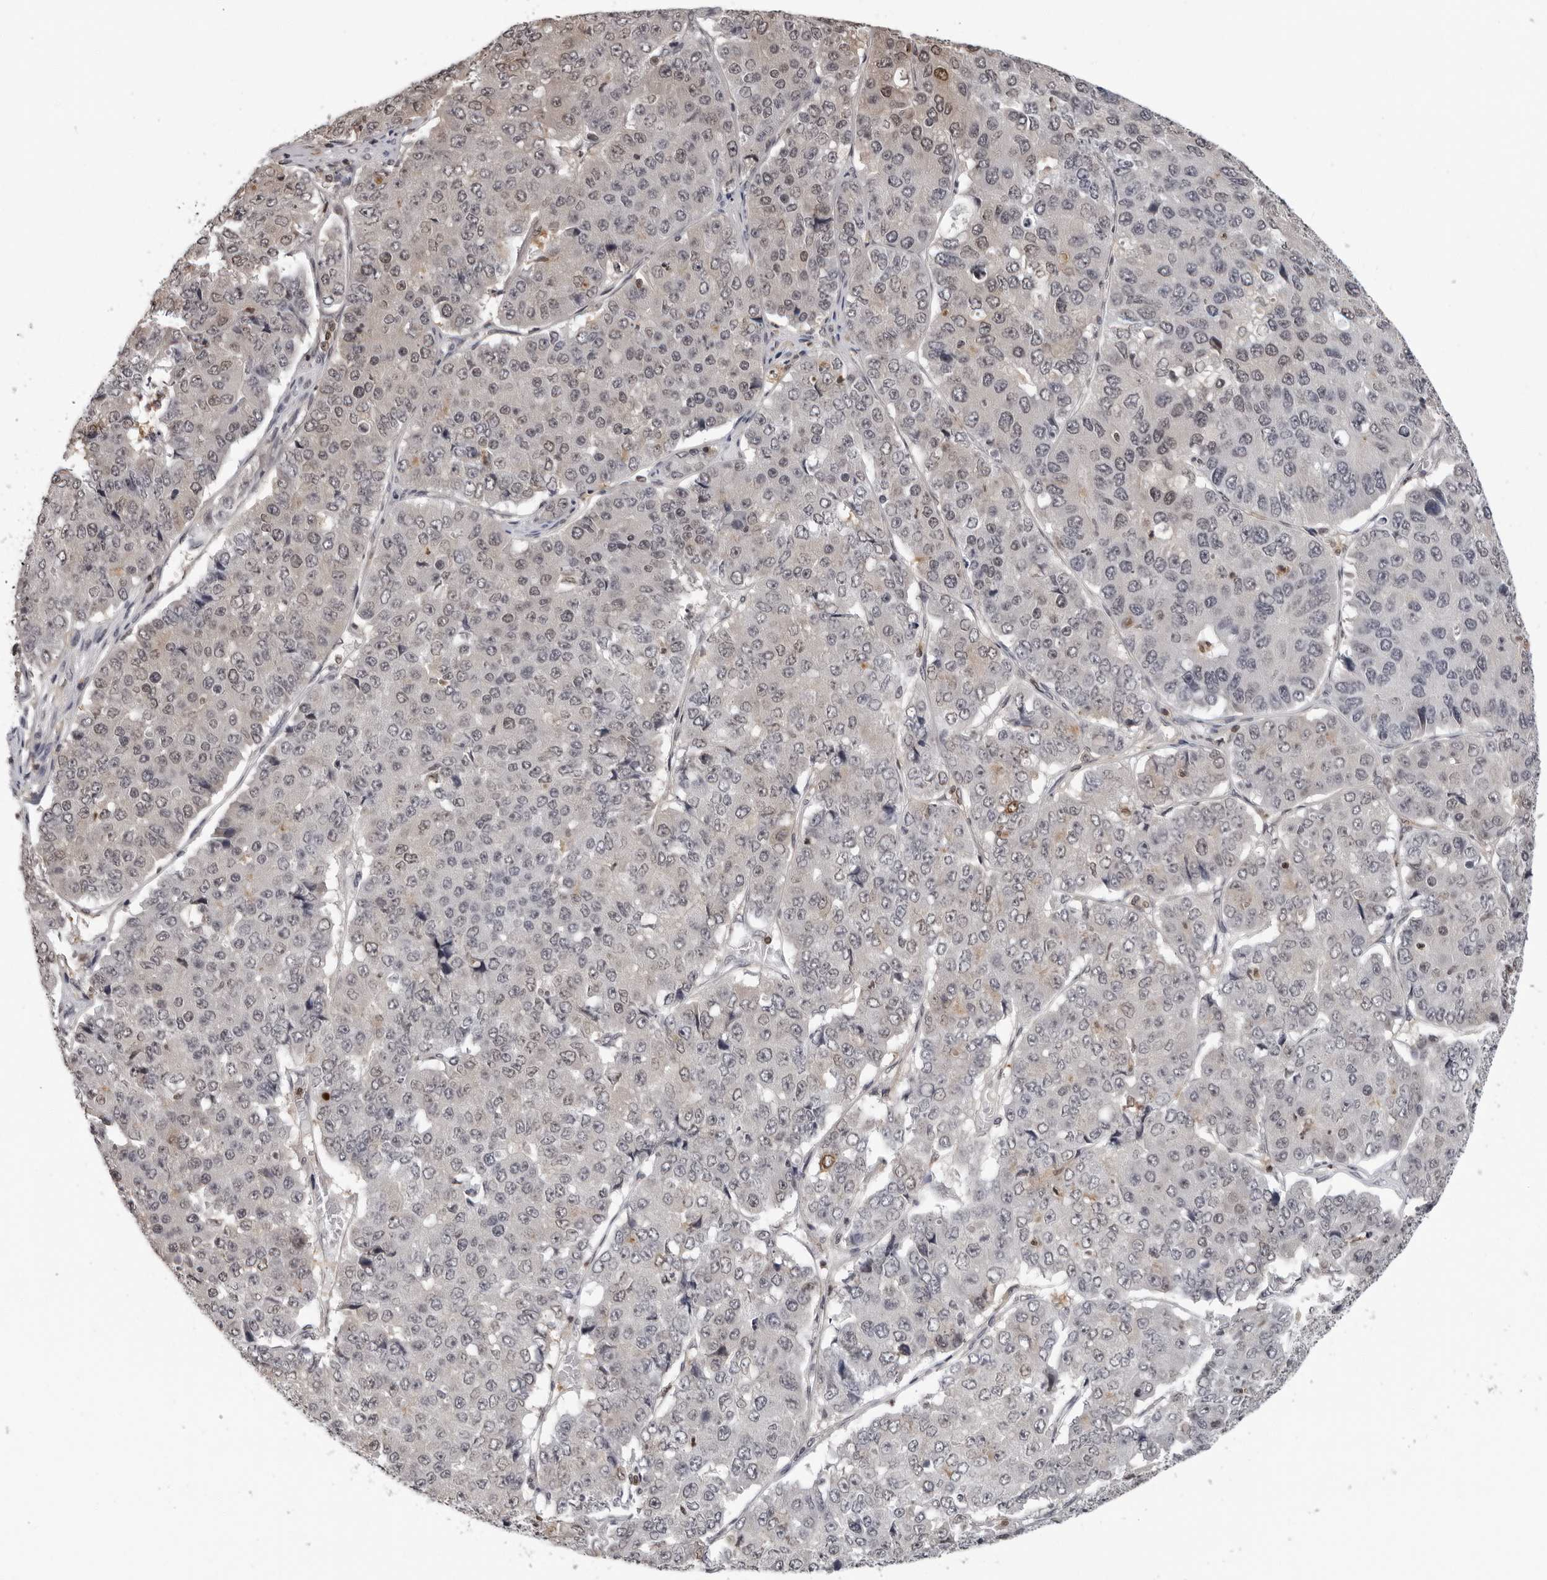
{"staining": {"intensity": "negative", "quantity": "none", "location": "none"}, "tissue": "pancreatic cancer", "cell_type": "Tumor cells", "image_type": "cancer", "snomed": [{"axis": "morphology", "description": "Adenocarcinoma, NOS"}, {"axis": "topography", "description": "Pancreas"}], "caption": "This is an immunohistochemistry (IHC) micrograph of pancreatic cancer (adenocarcinoma). There is no staining in tumor cells.", "gene": "HSPH1", "patient": {"sex": "male", "age": 50}}